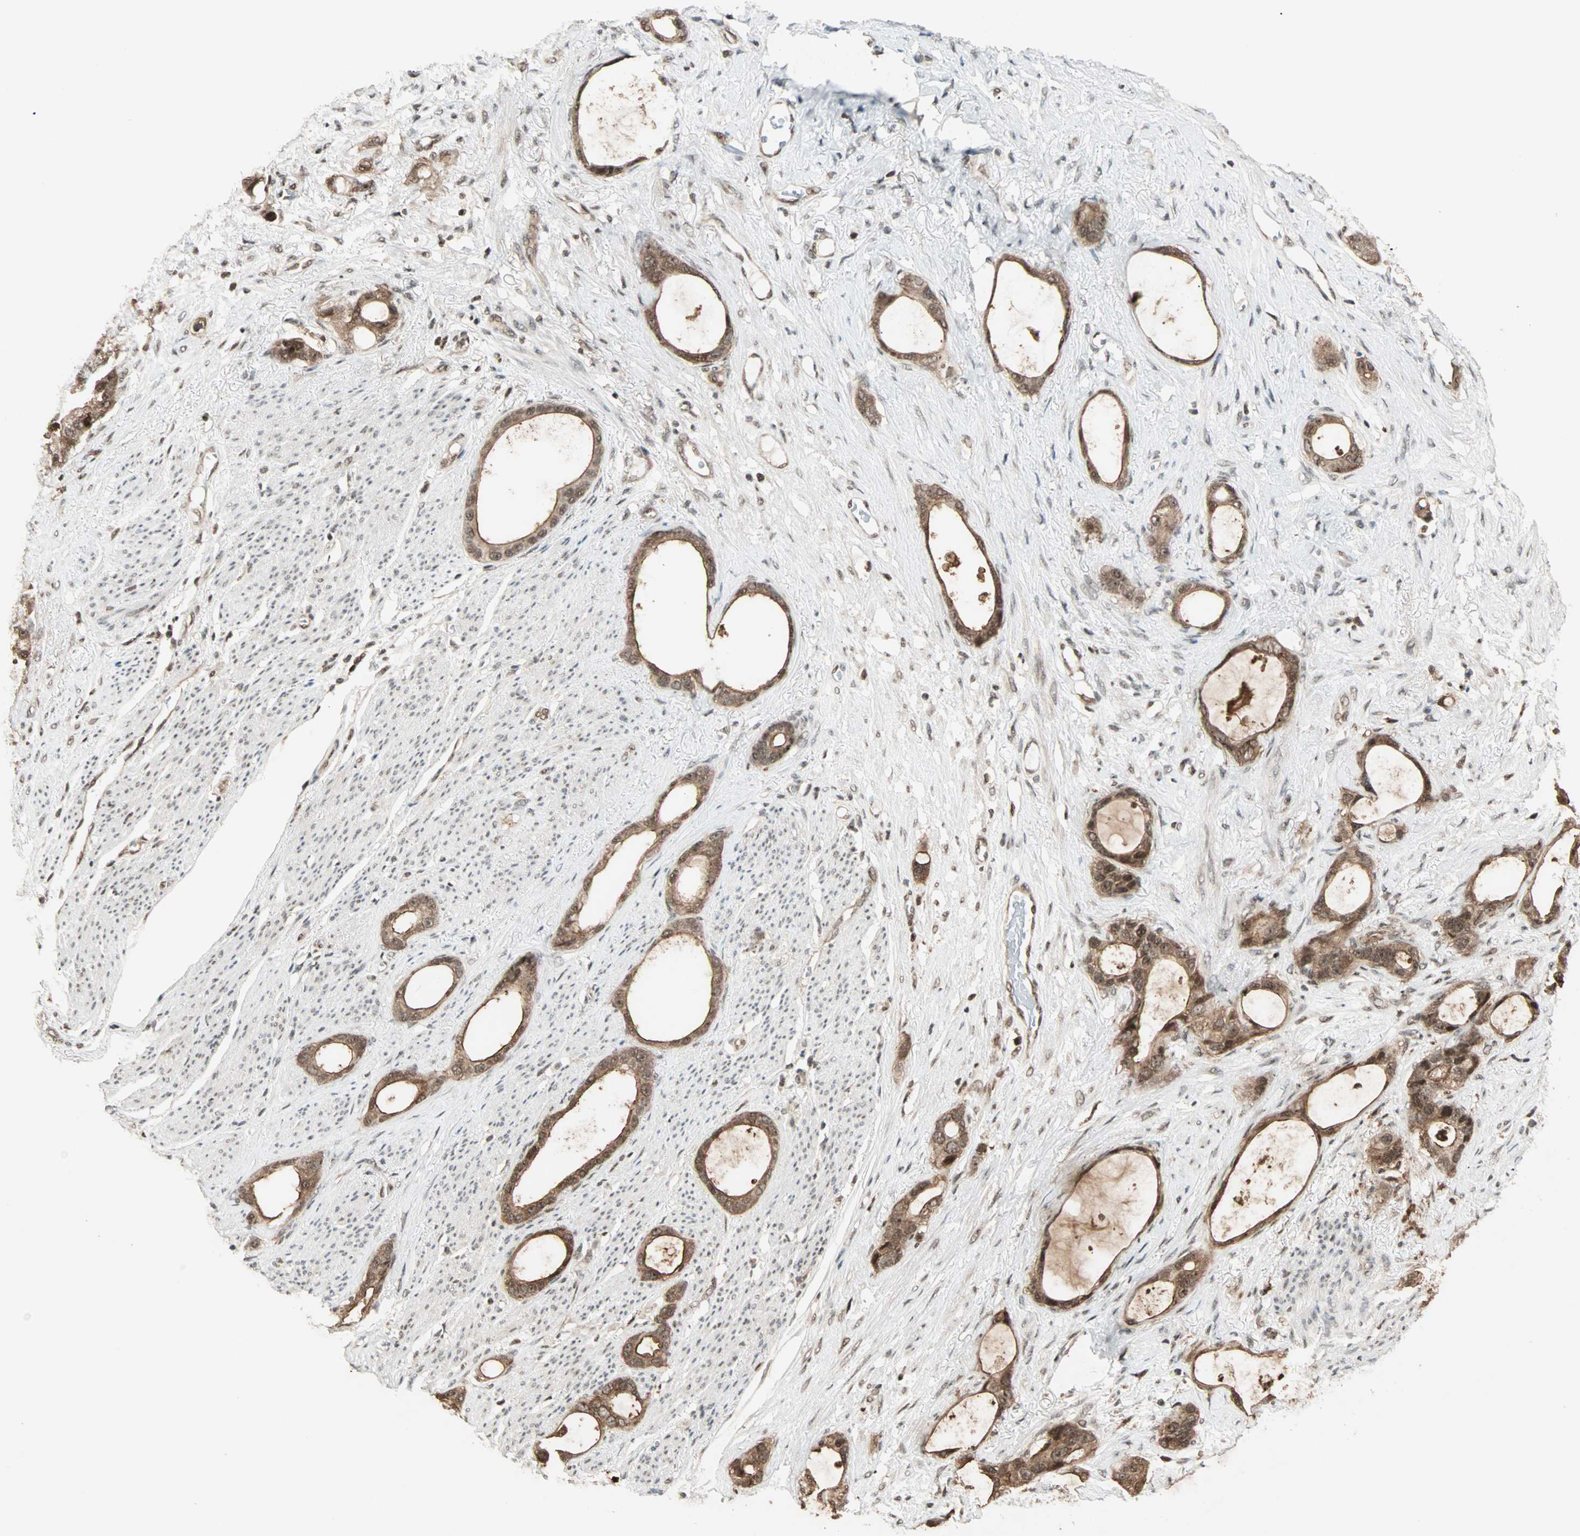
{"staining": {"intensity": "moderate", "quantity": ">75%", "location": "cytoplasmic/membranous,nuclear"}, "tissue": "stomach cancer", "cell_type": "Tumor cells", "image_type": "cancer", "snomed": [{"axis": "morphology", "description": "Adenocarcinoma, NOS"}, {"axis": "topography", "description": "Stomach"}], "caption": "The histopathology image demonstrates a brown stain indicating the presence of a protein in the cytoplasmic/membranous and nuclear of tumor cells in stomach cancer. The protein is stained brown, and the nuclei are stained in blue (DAB IHC with brightfield microscopy, high magnification).", "gene": "ZNF44", "patient": {"sex": "female", "age": 75}}